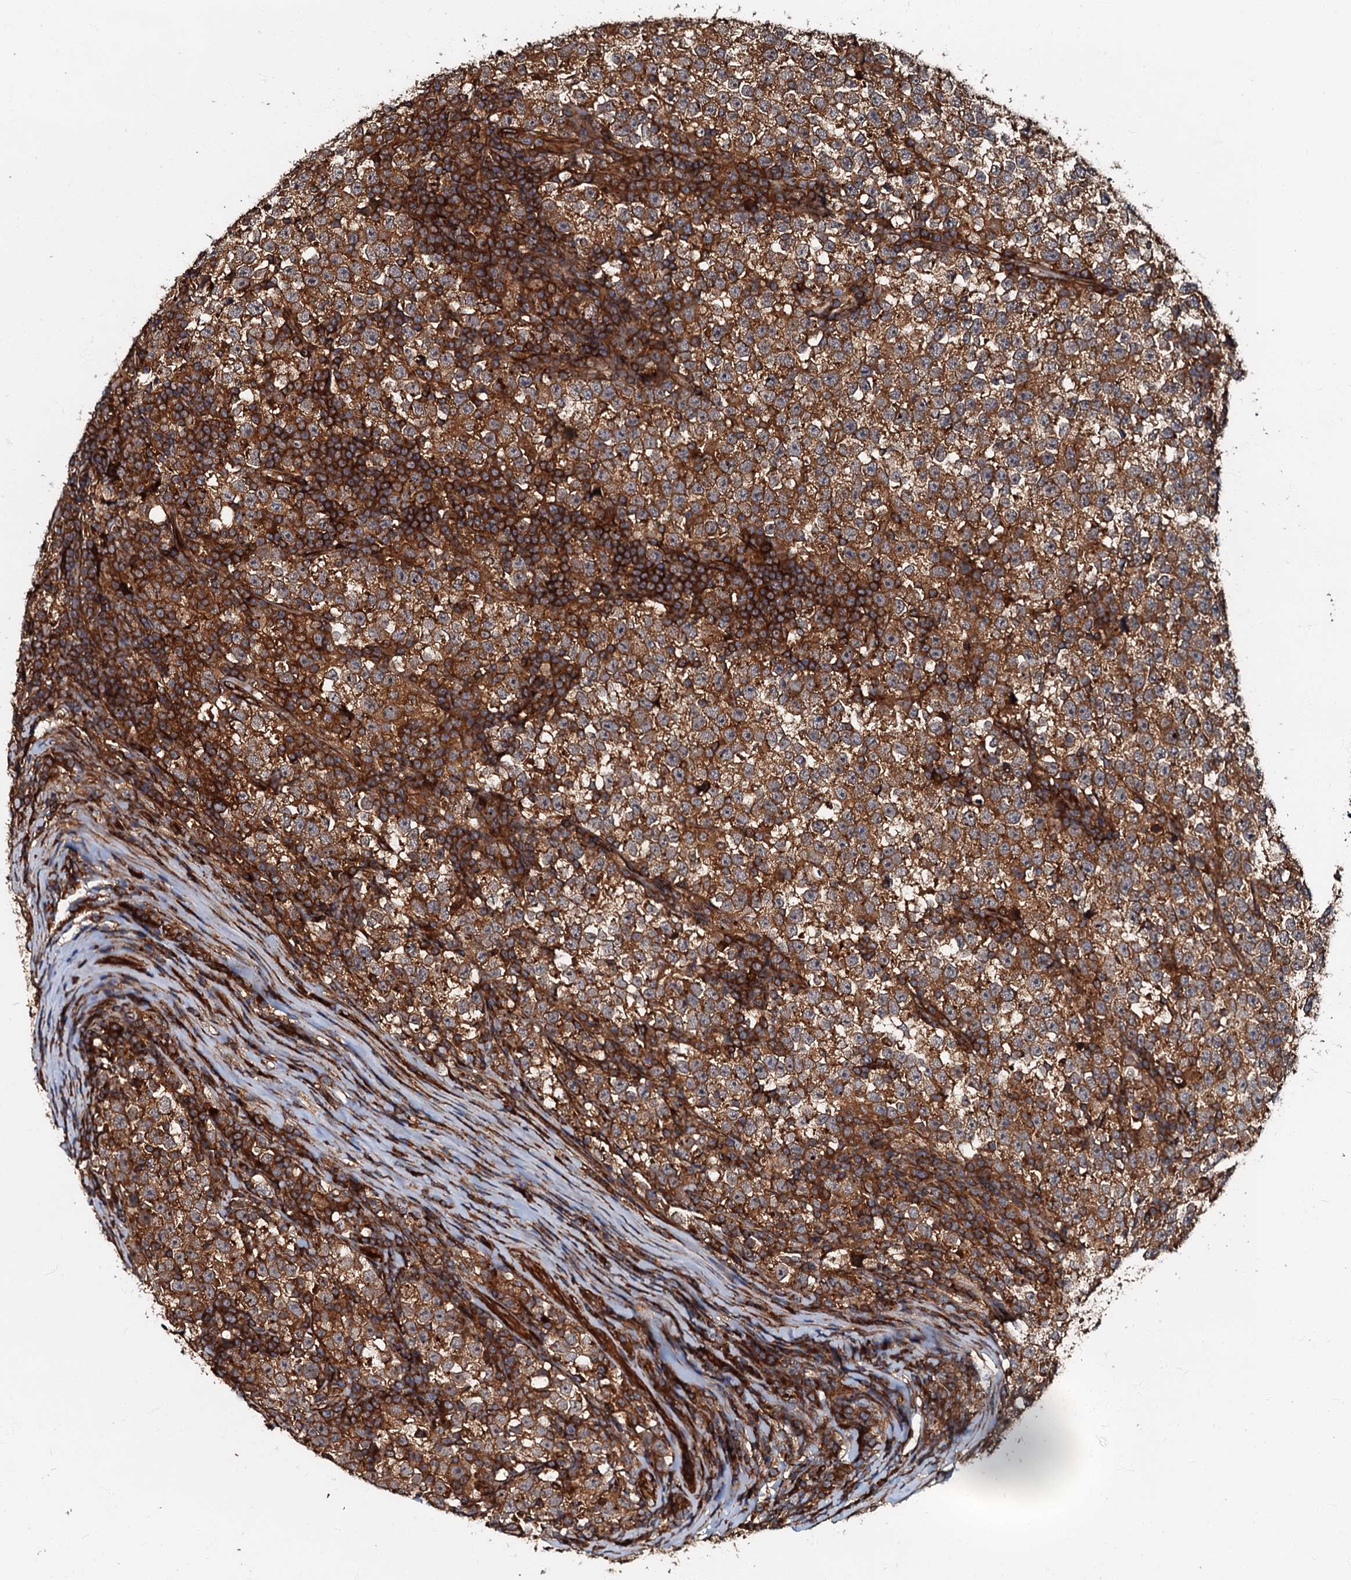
{"staining": {"intensity": "moderate", "quantity": ">75%", "location": "cytoplasmic/membranous"}, "tissue": "testis cancer", "cell_type": "Tumor cells", "image_type": "cancer", "snomed": [{"axis": "morphology", "description": "Normal tissue, NOS"}, {"axis": "morphology", "description": "Seminoma, NOS"}, {"axis": "topography", "description": "Testis"}], "caption": "This is a micrograph of IHC staining of testis cancer, which shows moderate expression in the cytoplasmic/membranous of tumor cells.", "gene": "BLOC1S6", "patient": {"sex": "male", "age": 43}}